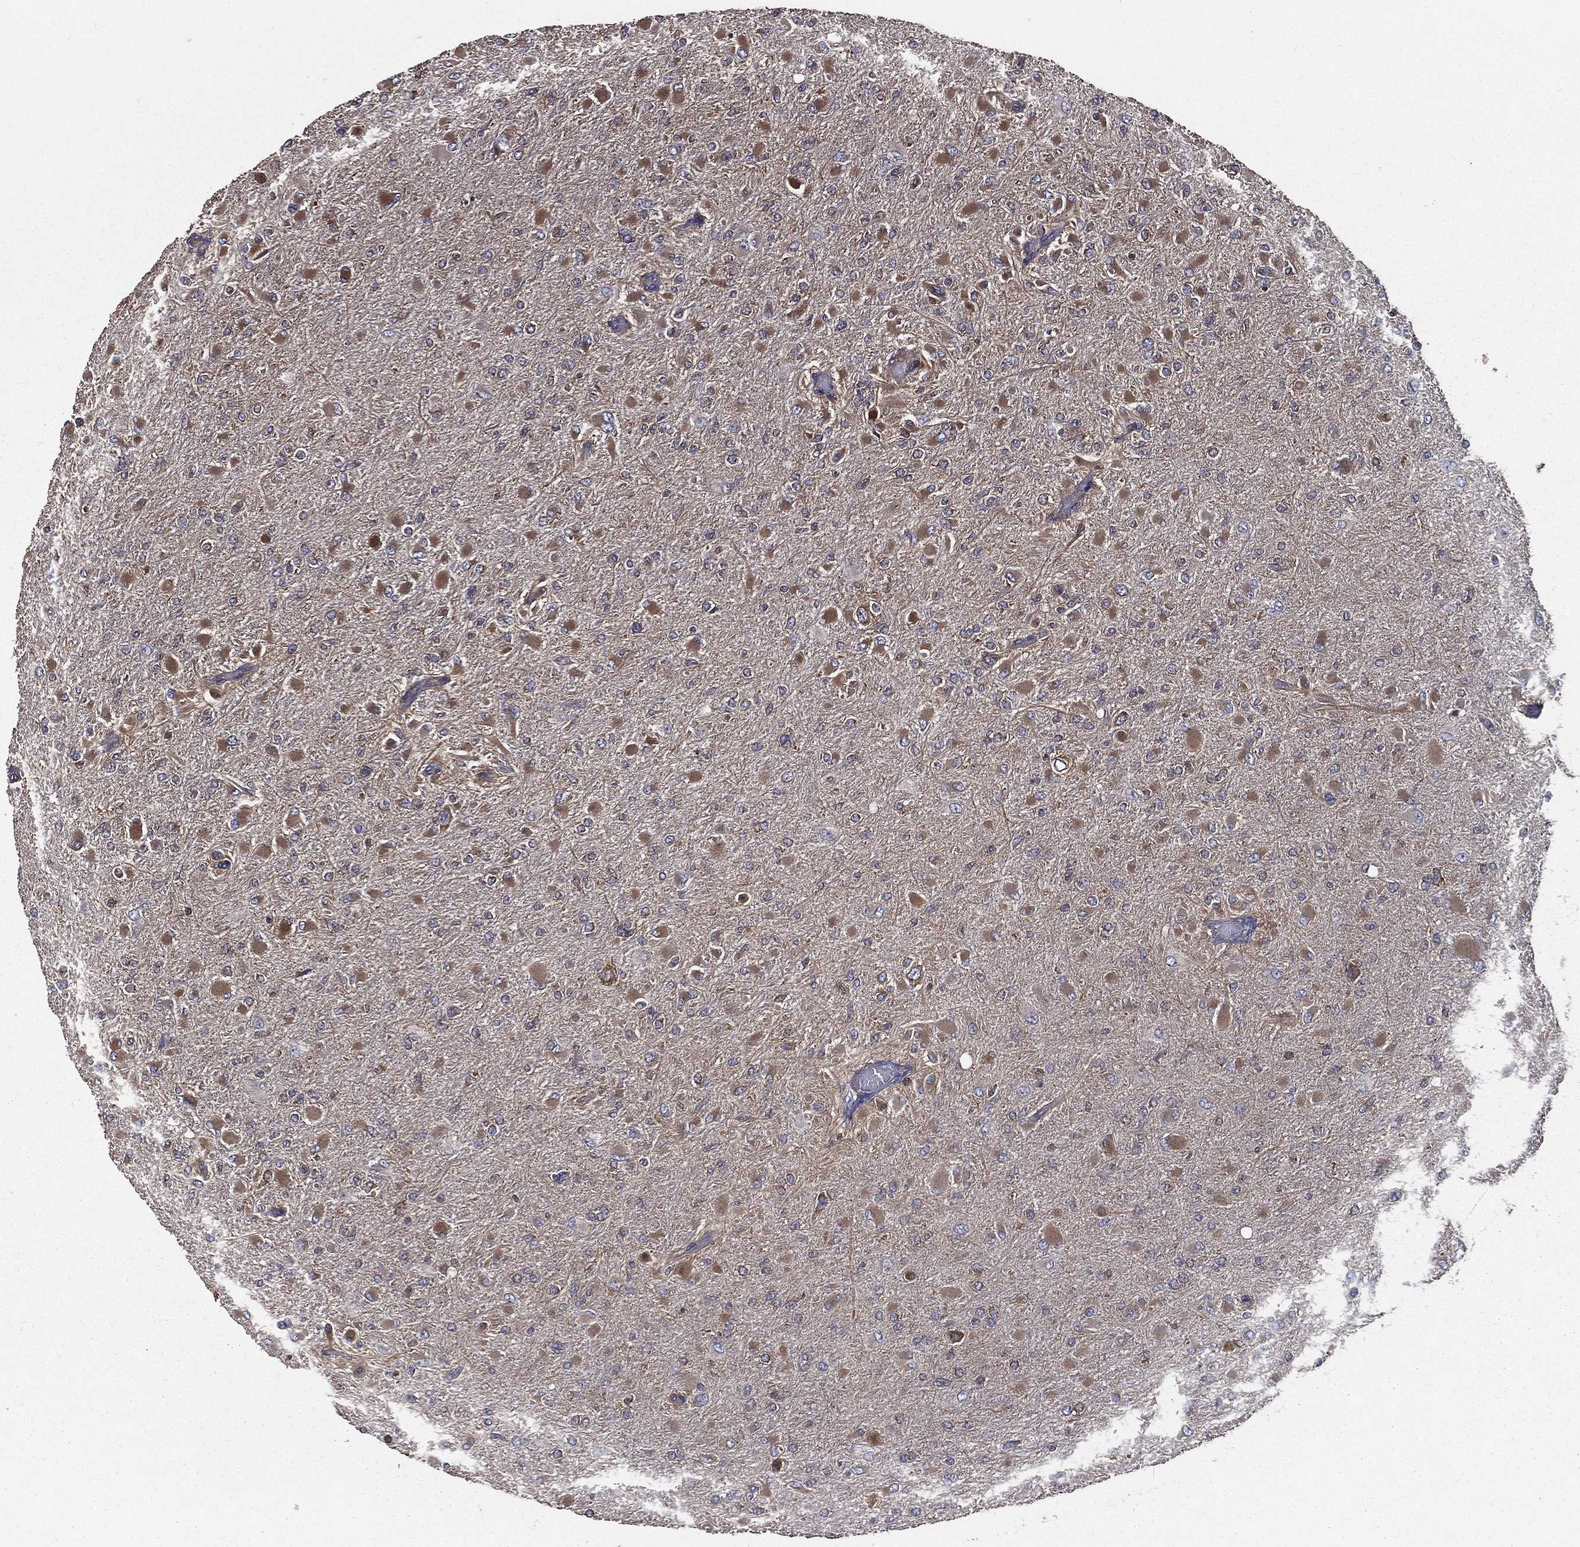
{"staining": {"intensity": "weak", "quantity": "25%-75%", "location": "cytoplasmic/membranous"}, "tissue": "glioma", "cell_type": "Tumor cells", "image_type": "cancer", "snomed": [{"axis": "morphology", "description": "Glioma, malignant, High grade"}, {"axis": "topography", "description": "Cerebral cortex"}], "caption": "Immunohistochemistry histopathology image of neoplastic tissue: malignant high-grade glioma stained using IHC demonstrates low levels of weak protein expression localized specifically in the cytoplasmic/membranous of tumor cells, appearing as a cytoplasmic/membranous brown color.", "gene": "SARS1", "patient": {"sex": "female", "age": 36}}